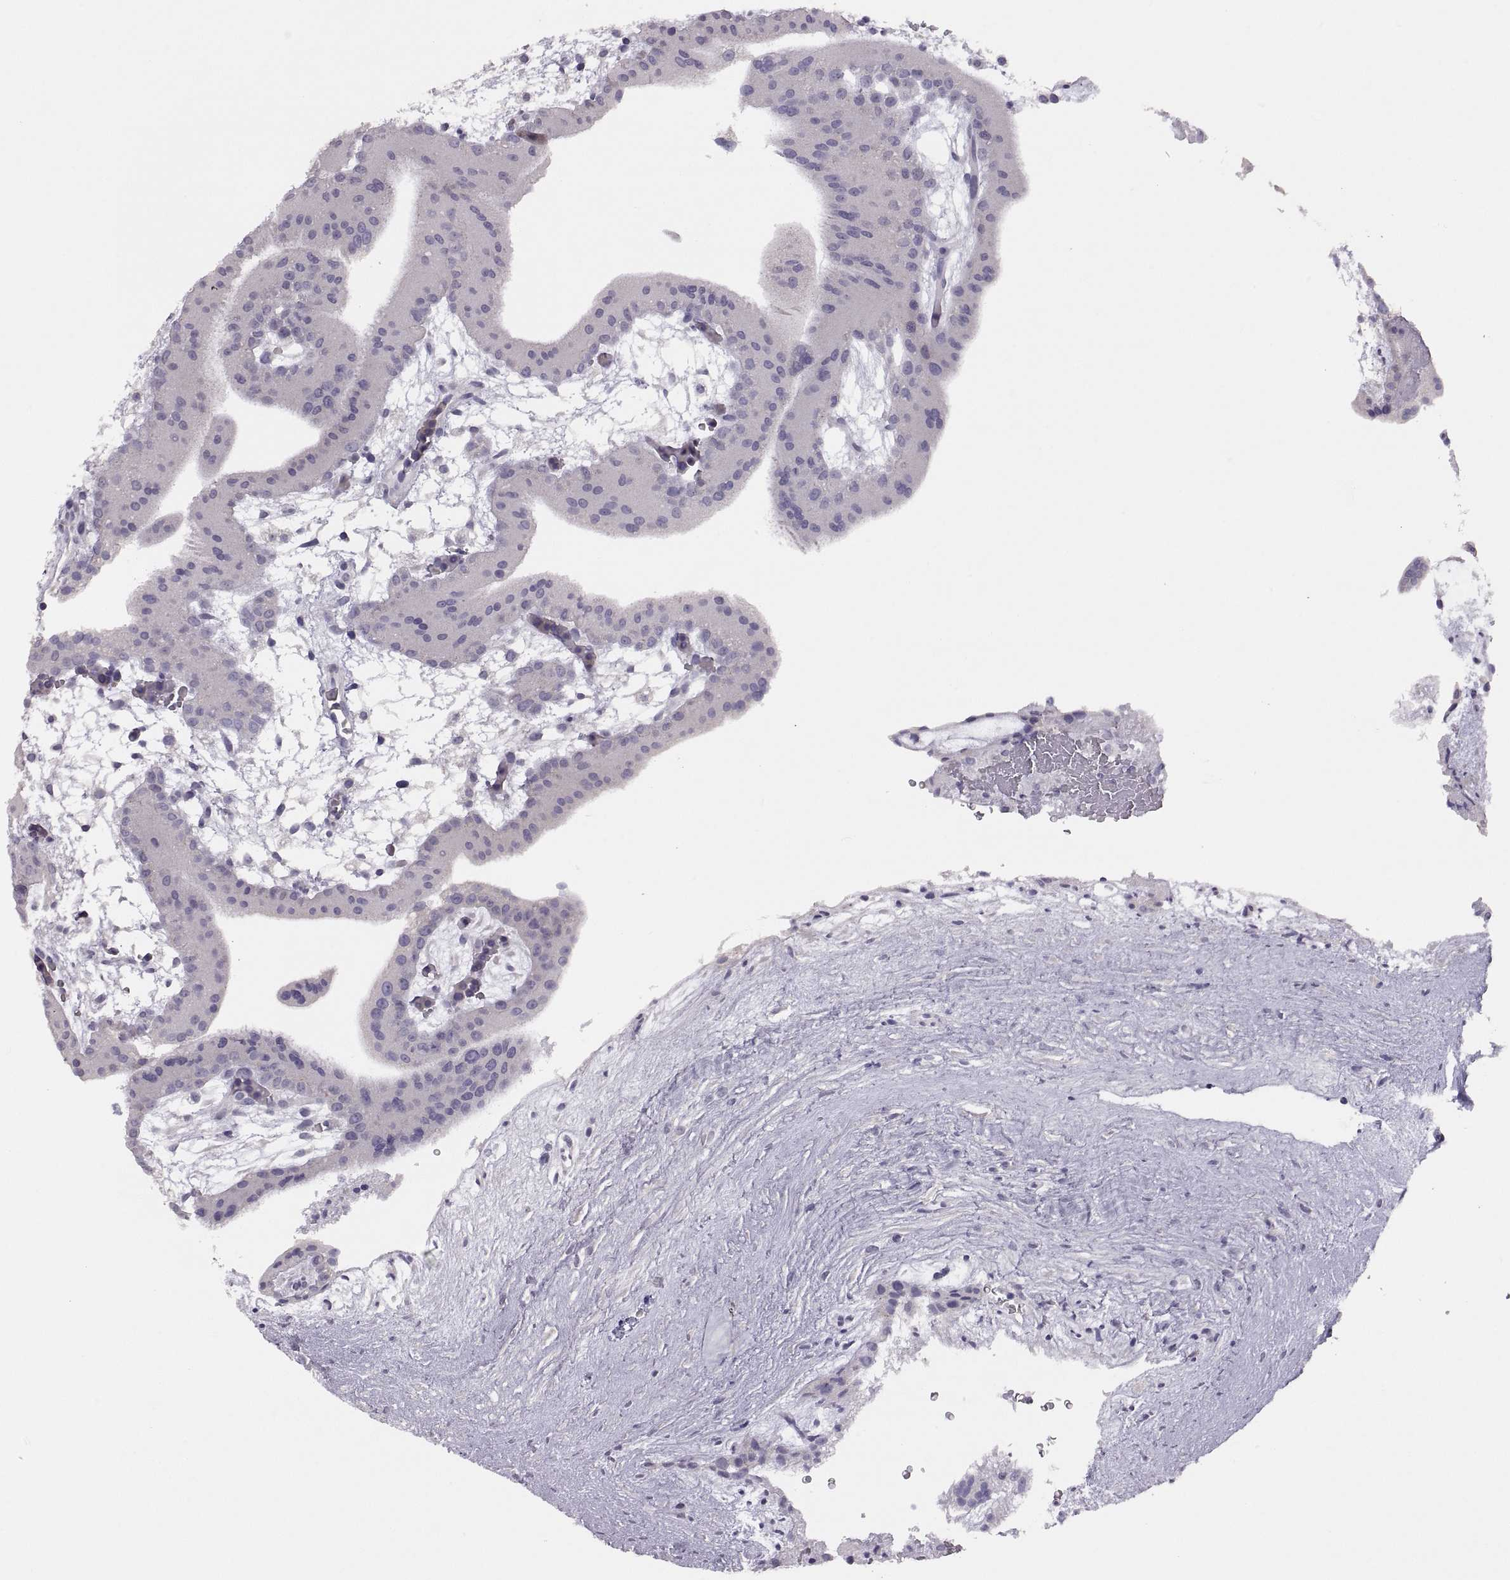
{"staining": {"intensity": "negative", "quantity": "none", "location": "none"}, "tissue": "placenta", "cell_type": "Decidual cells", "image_type": "normal", "snomed": [{"axis": "morphology", "description": "Normal tissue, NOS"}, {"axis": "topography", "description": "Placenta"}], "caption": "Immunohistochemistry (IHC) of benign placenta exhibits no staining in decidual cells. Brightfield microscopy of immunohistochemistry stained with DAB (brown) and hematoxylin (blue), captured at high magnification.", "gene": "TBX19", "patient": {"sex": "female", "age": 19}}